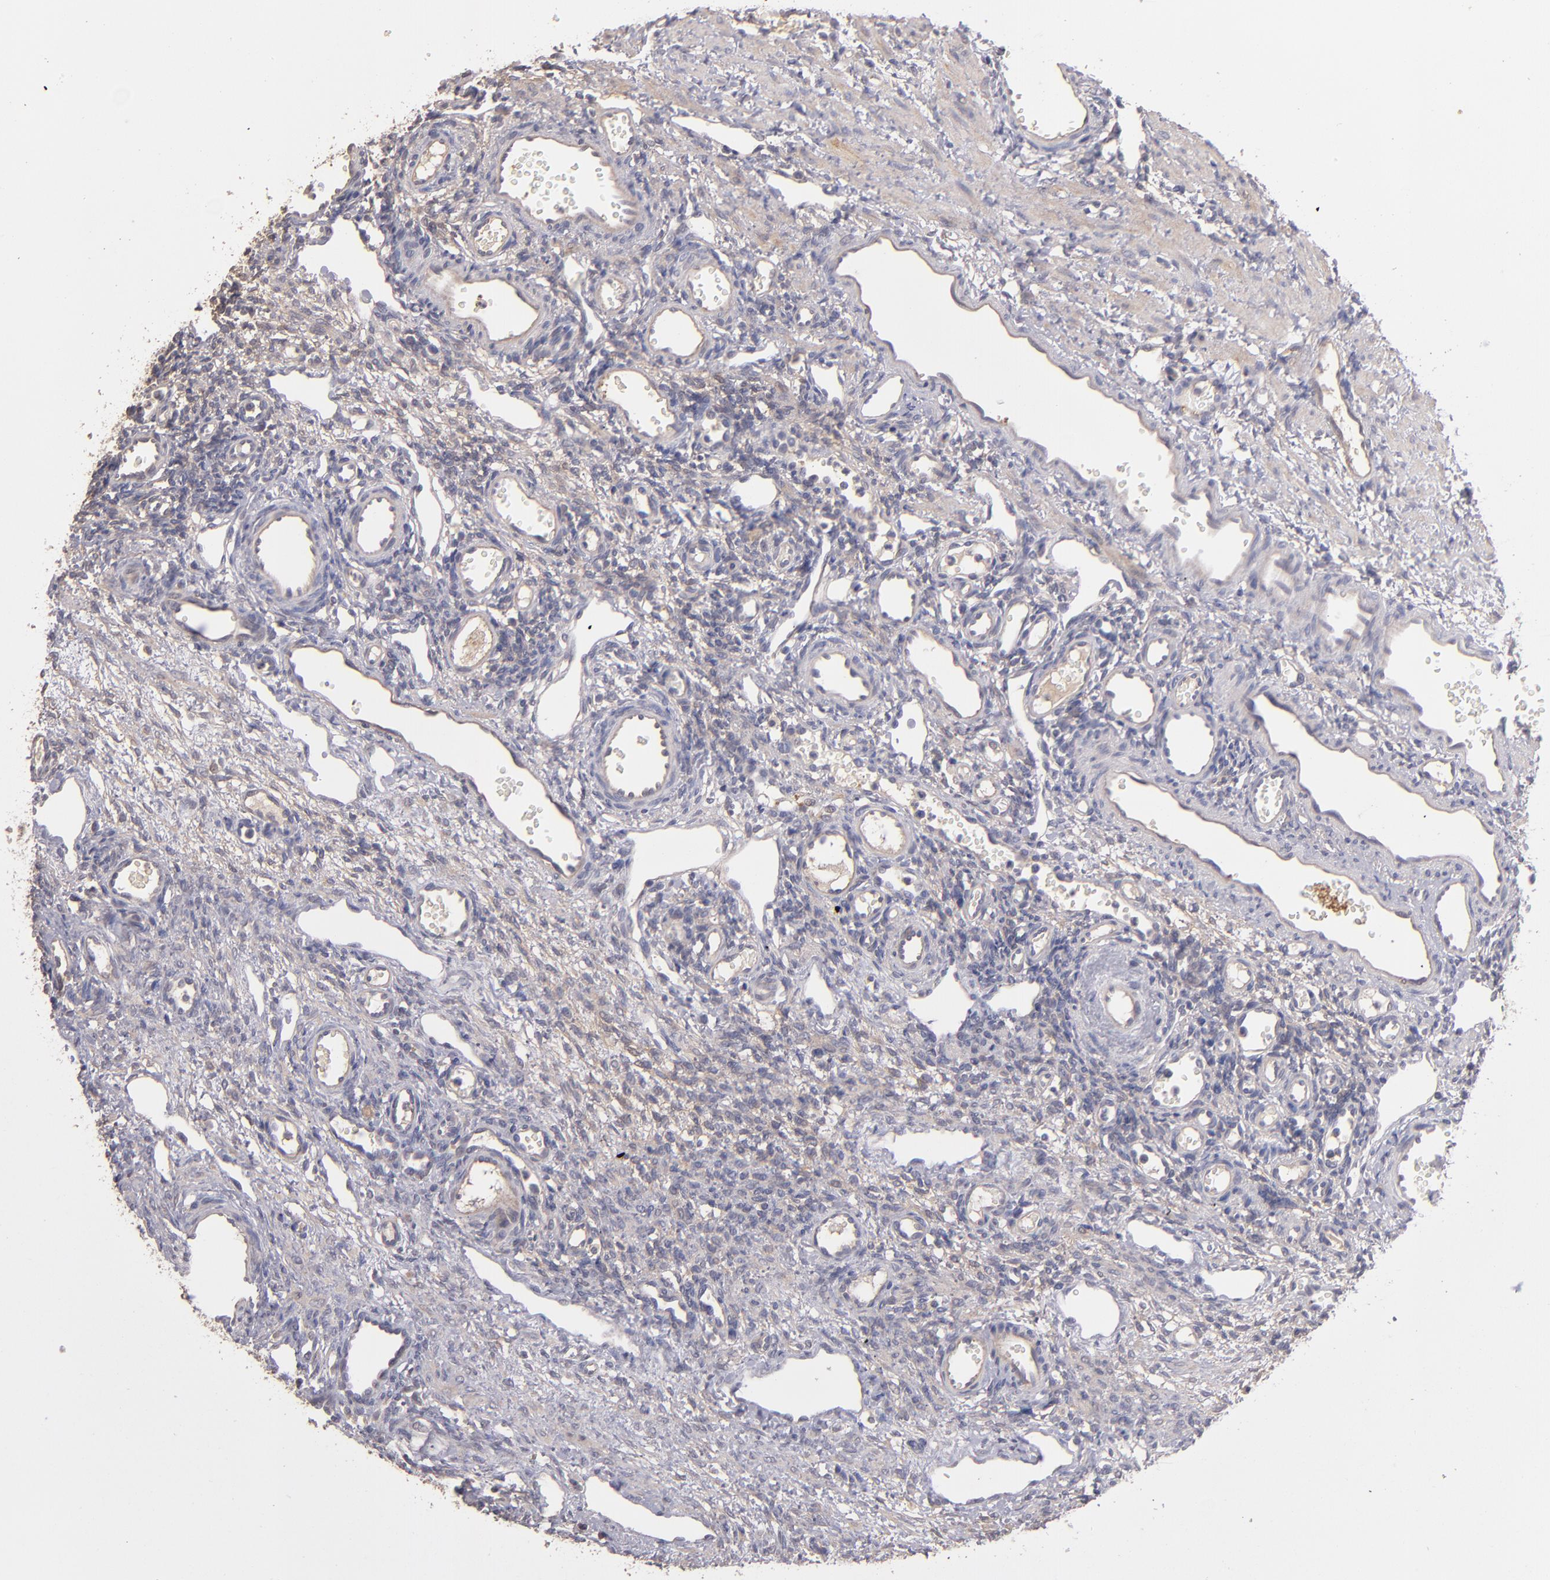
{"staining": {"intensity": "weak", "quantity": "<25%", "location": "cytoplasmic/membranous"}, "tissue": "ovary", "cell_type": "Follicle cells", "image_type": "normal", "snomed": [{"axis": "morphology", "description": "Normal tissue, NOS"}, {"axis": "topography", "description": "Ovary"}], "caption": "This histopathology image is of benign ovary stained with immunohistochemistry to label a protein in brown with the nuclei are counter-stained blue. There is no staining in follicle cells. (DAB immunohistochemistry with hematoxylin counter stain).", "gene": "GNAZ", "patient": {"sex": "female", "age": 33}}